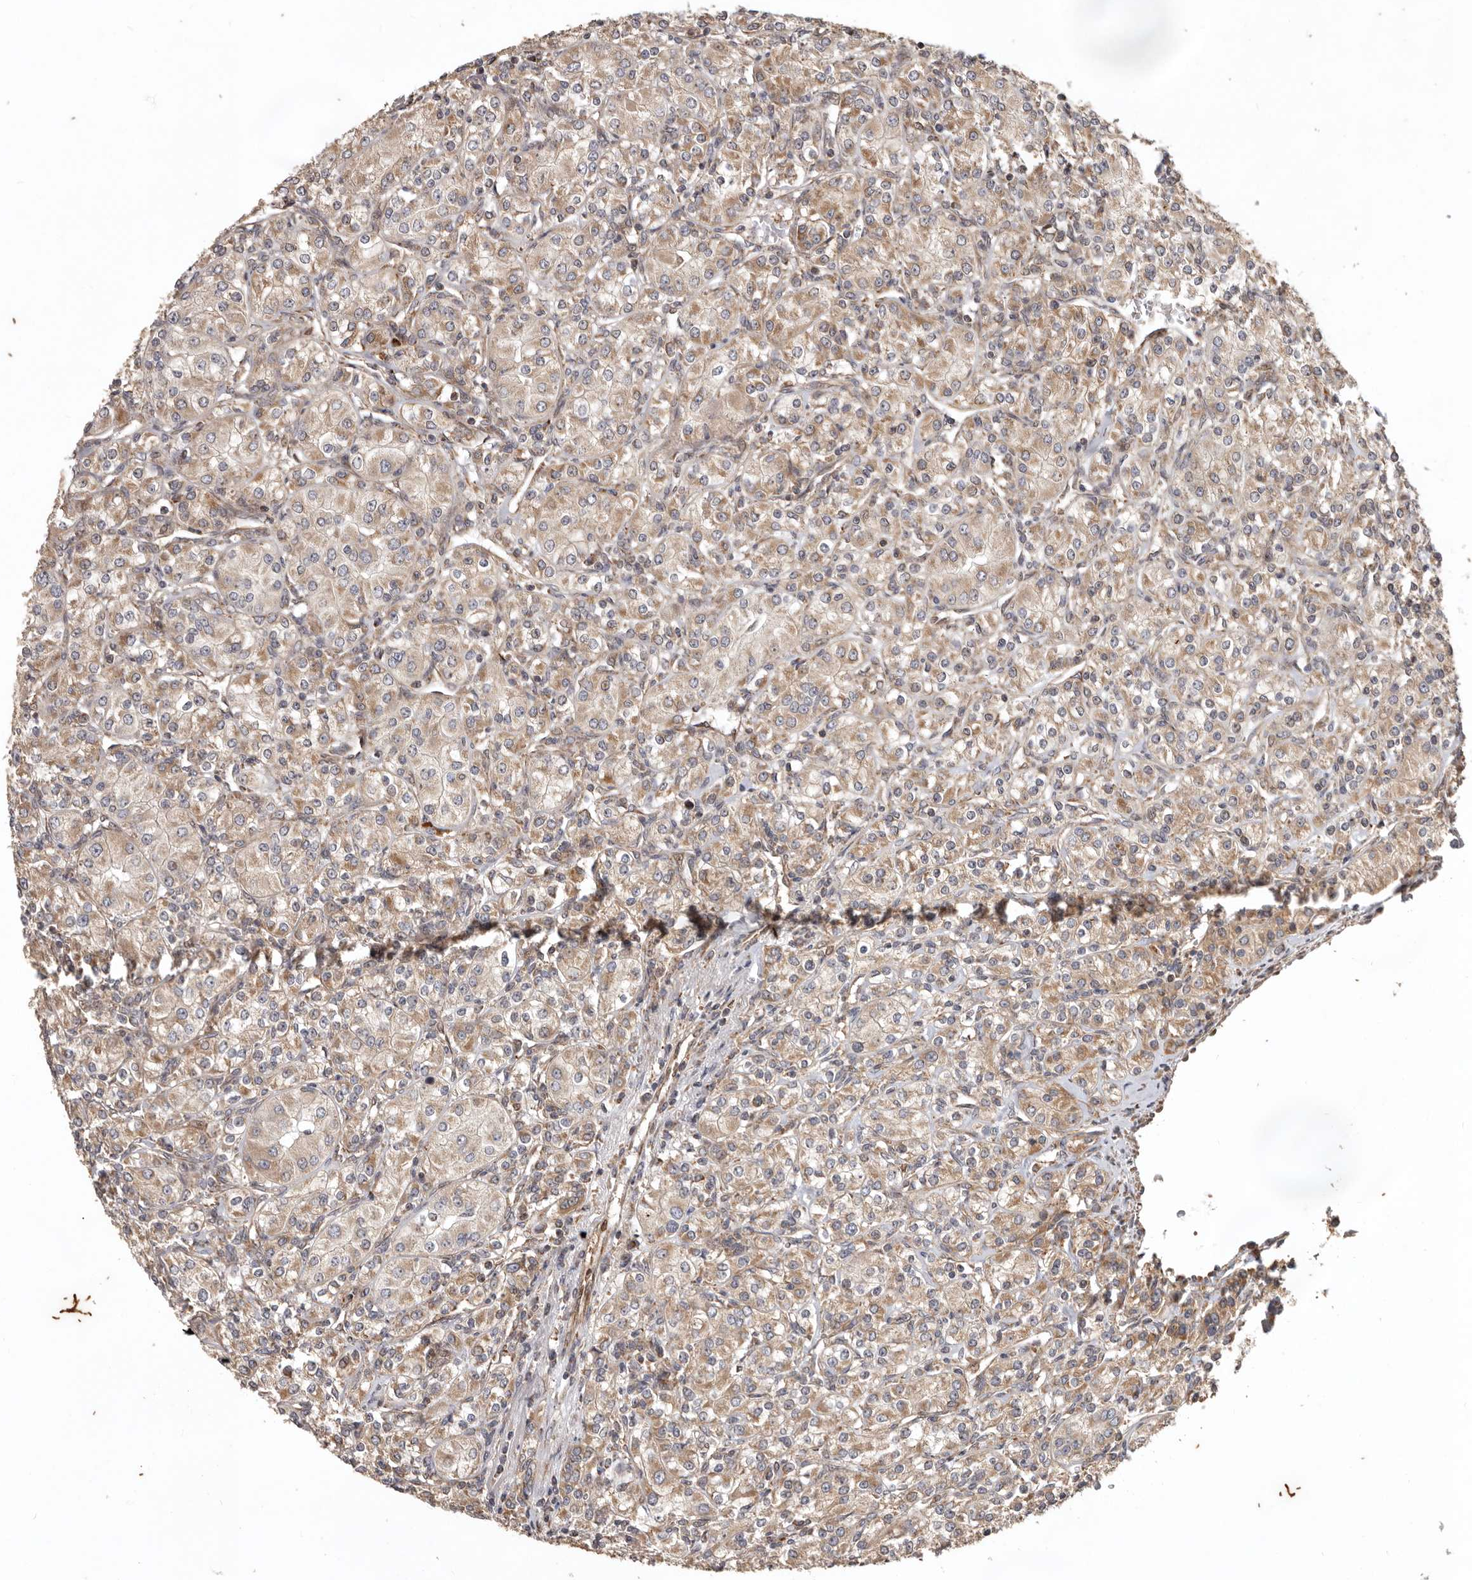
{"staining": {"intensity": "moderate", "quantity": ">75%", "location": "cytoplasmic/membranous"}, "tissue": "renal cancer", "cell_type": "Tumor cells", "image_type": "cancer", "snomed": [{"axis": "morphology", "description": "Adenocarcinoma, NOS"}, {"axis": "topography", "description": "Kidney"}], "caption": "High-power microscopy captured an immunohistochemistry image of adenocarcinoma (renal), revealing moderate cytoplasmic/membranous expression in about >75% of tumor cells.", "gene": "MRPS10", "patient": {"sex": "male", "age": 77}}